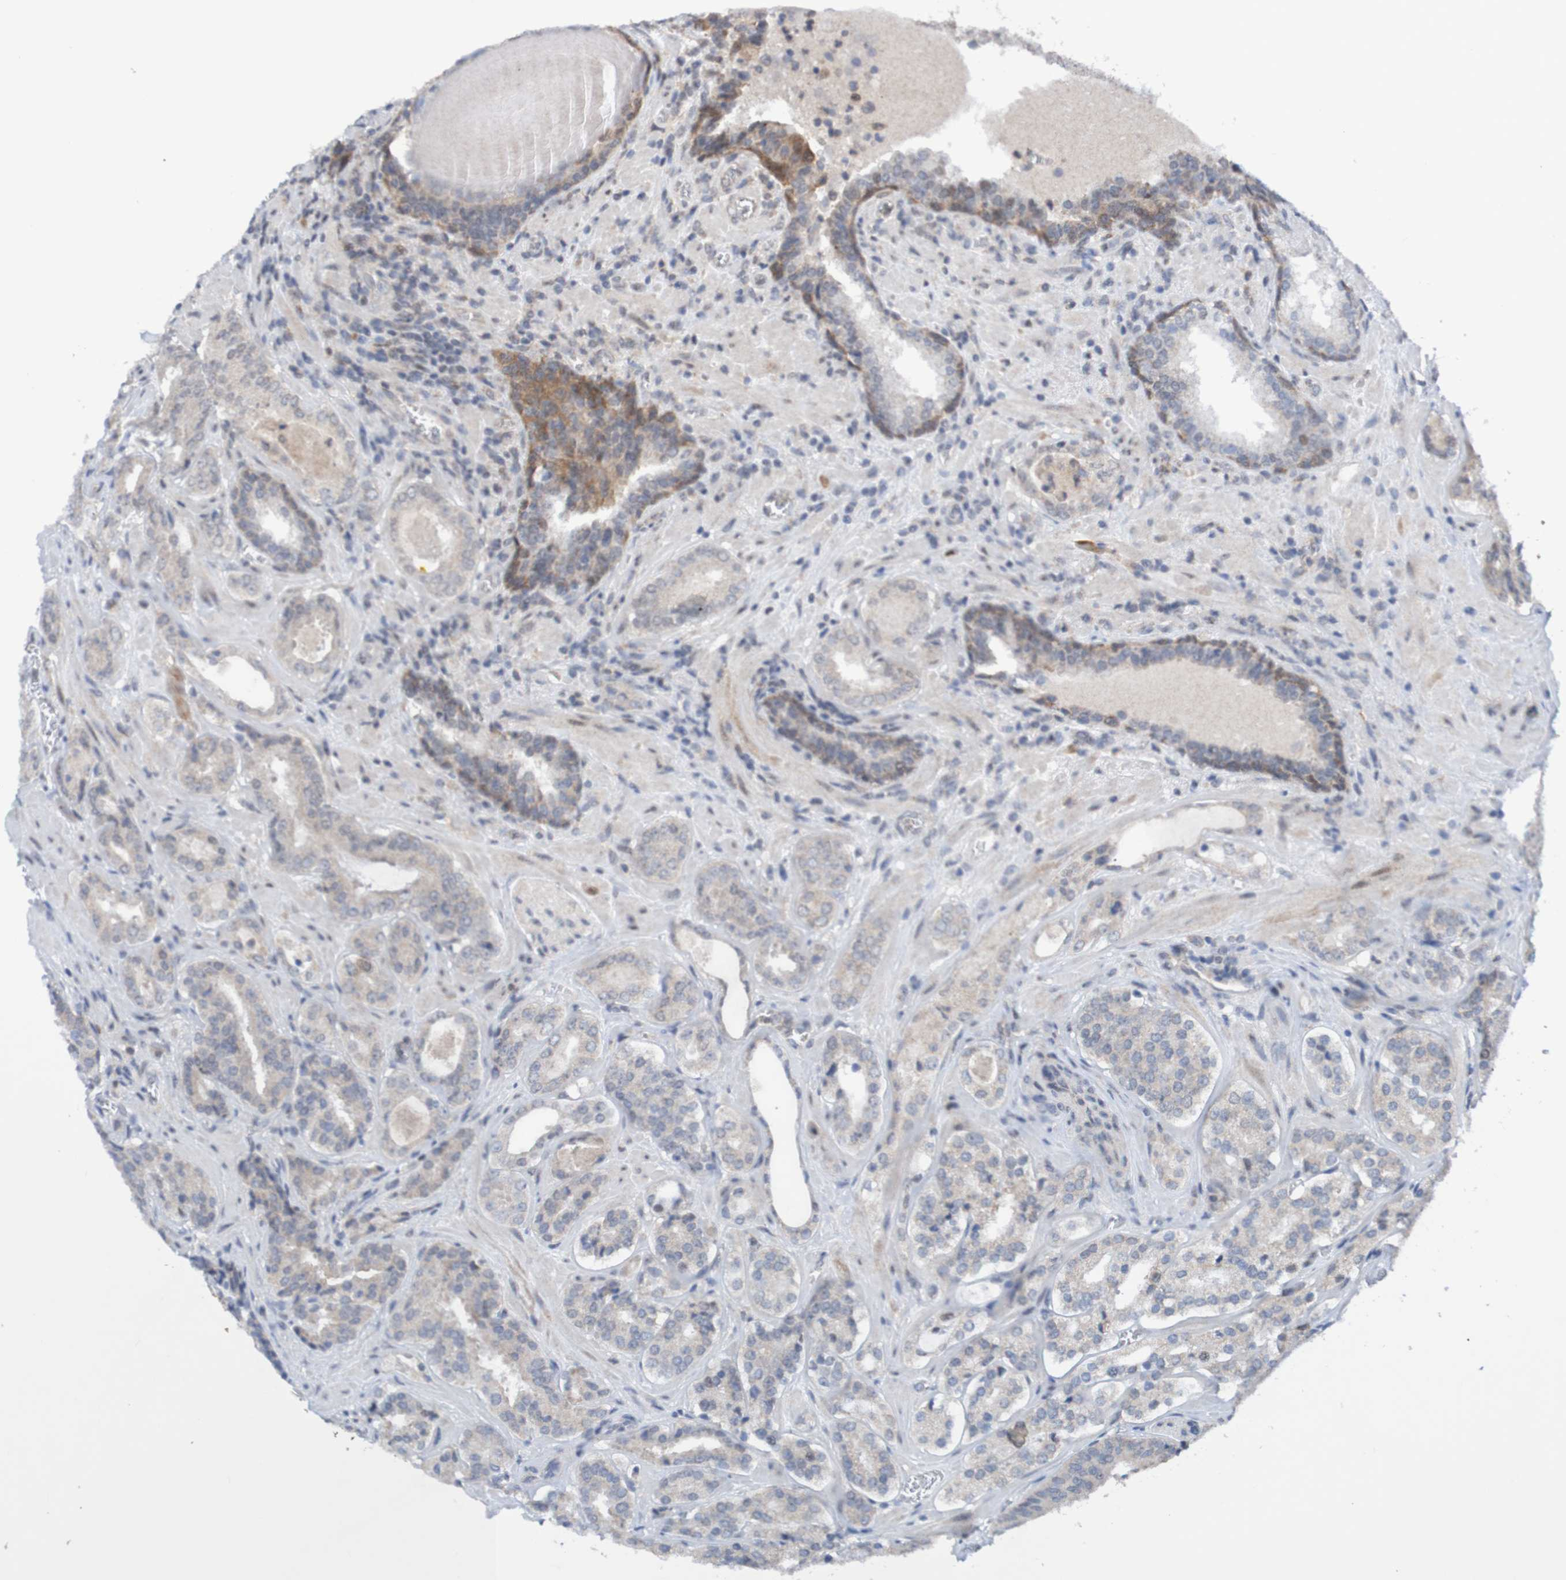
{"staining": {"intensity": "weak", "quantity": ">75%", "location": "cytoplasmic/membranous"}, "tissue": "prostate cancer", "cell_type": "Tumor cells", "image_type": "cancer", "snomed": [{"axis": "morphology", "description": "Adenocarcinoma, High grade"}, {"axis": "topography", "description": "Prostate"}], "caption": "Human prostate cancer (adenocarcinoma (high-grade)) stained with a protein marker reveals weak staining in tumor cells.", "gene": "ITLN1", "patient": {"sex": "male", "age": 60}}